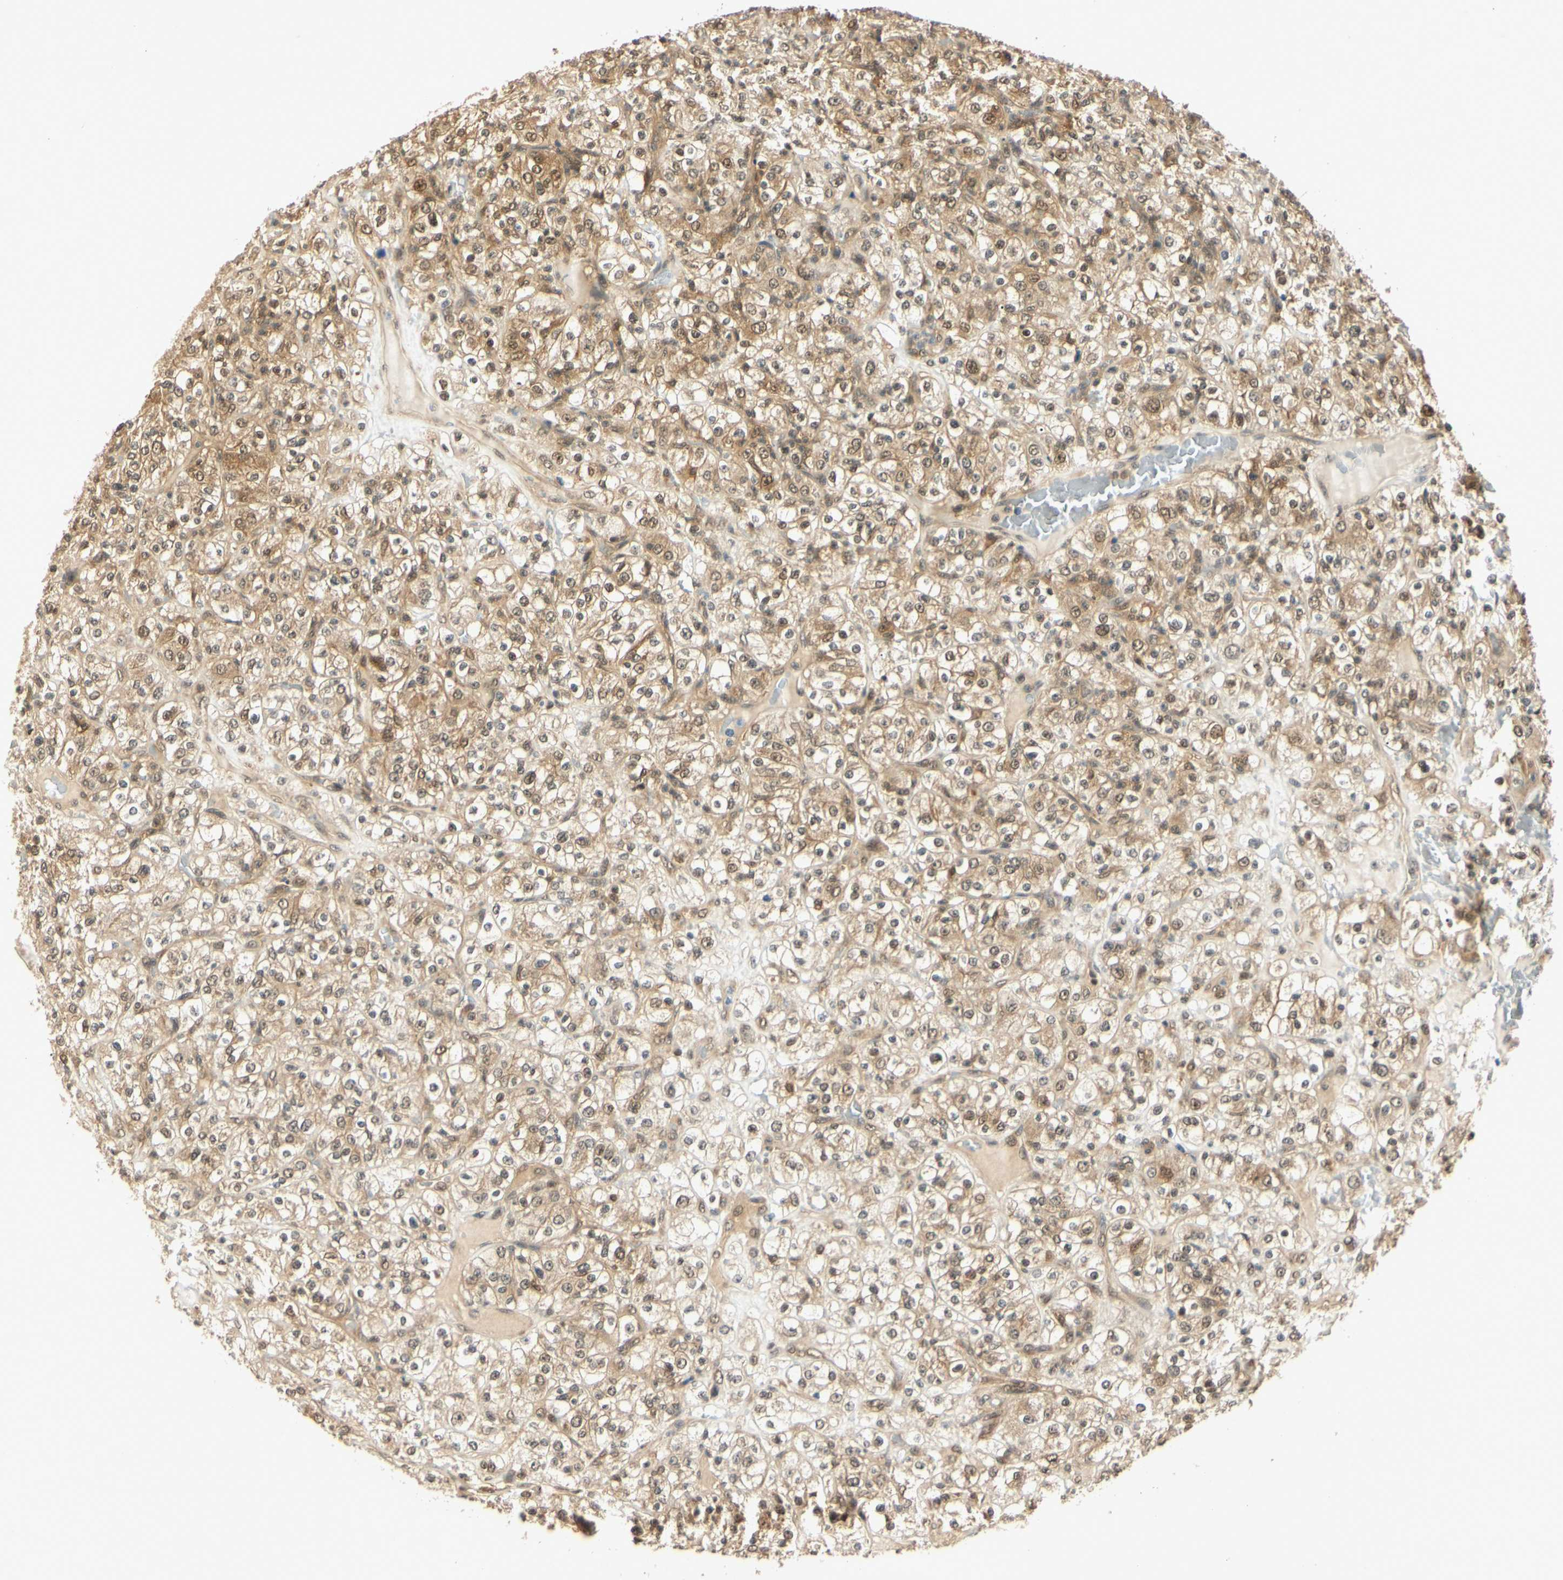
{"staining": {"intensity": "moderate", "quantity": ">75%", "location": "cytoplasmic/membranous,nuclear"}, "tissue": "renal cancer", "cell_type": "Tumor cells", "image_type": "cancer", "snomed": [{"axis": "morphology", "description": "Normal tissue, NOS"}, {"axis": "morphology", "description": "Adenocarcinoma, NOS"}, {"axis": "topography", "description": "Kidney"}], "caption": "Immunohistochemical staining of human renal cancer (adenocarcinoma) shows moderate cytoplasmic/membranous and nuclear protein positivity in approximately >75% of tumor cells.", "gene": "UBE2Z", "patient": {"sex": "female", "age": 72}}